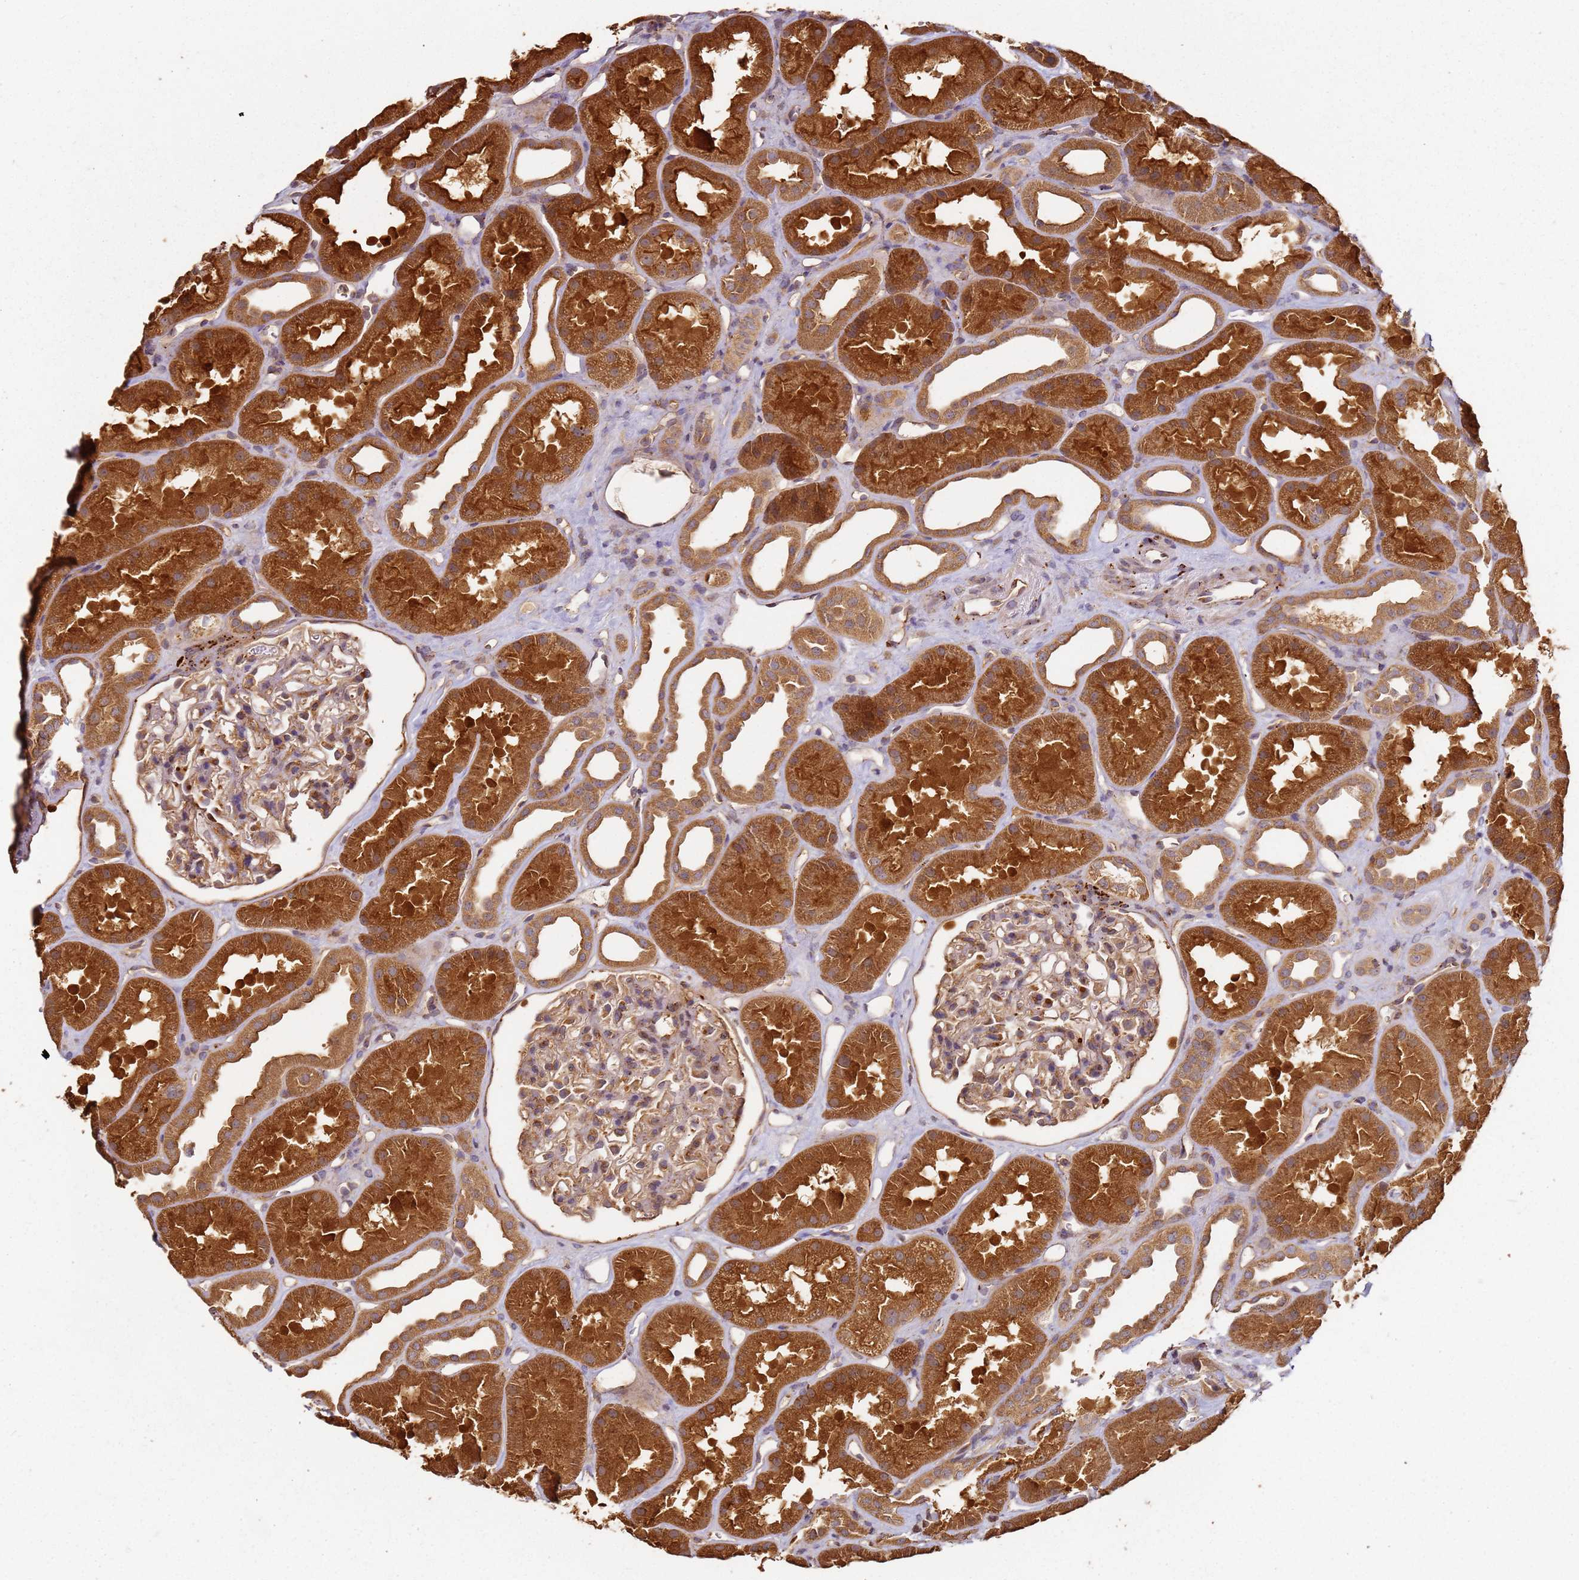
{"staining": {"intensity": "moderate", "quantity": ">75%", "location": "cytoplasmic/membranous"}, "tissue": "kidney", "cell_type": "Cells in glomeruli", "image_type": "normal", "snomed": [{"axis": "morphology", "description": "Normal tissue, NOS"}, {"axis": "topography", "description": "Kidney"}], "caption": "Immunohistochemical staining of normal kidney demonstrates moderate cytoplasmic/membranous protein positivity in approximately >75% of cells in glomeruli.", "gene": "SCGB2B2", "patient": {"sex": "male", "age": 61}}